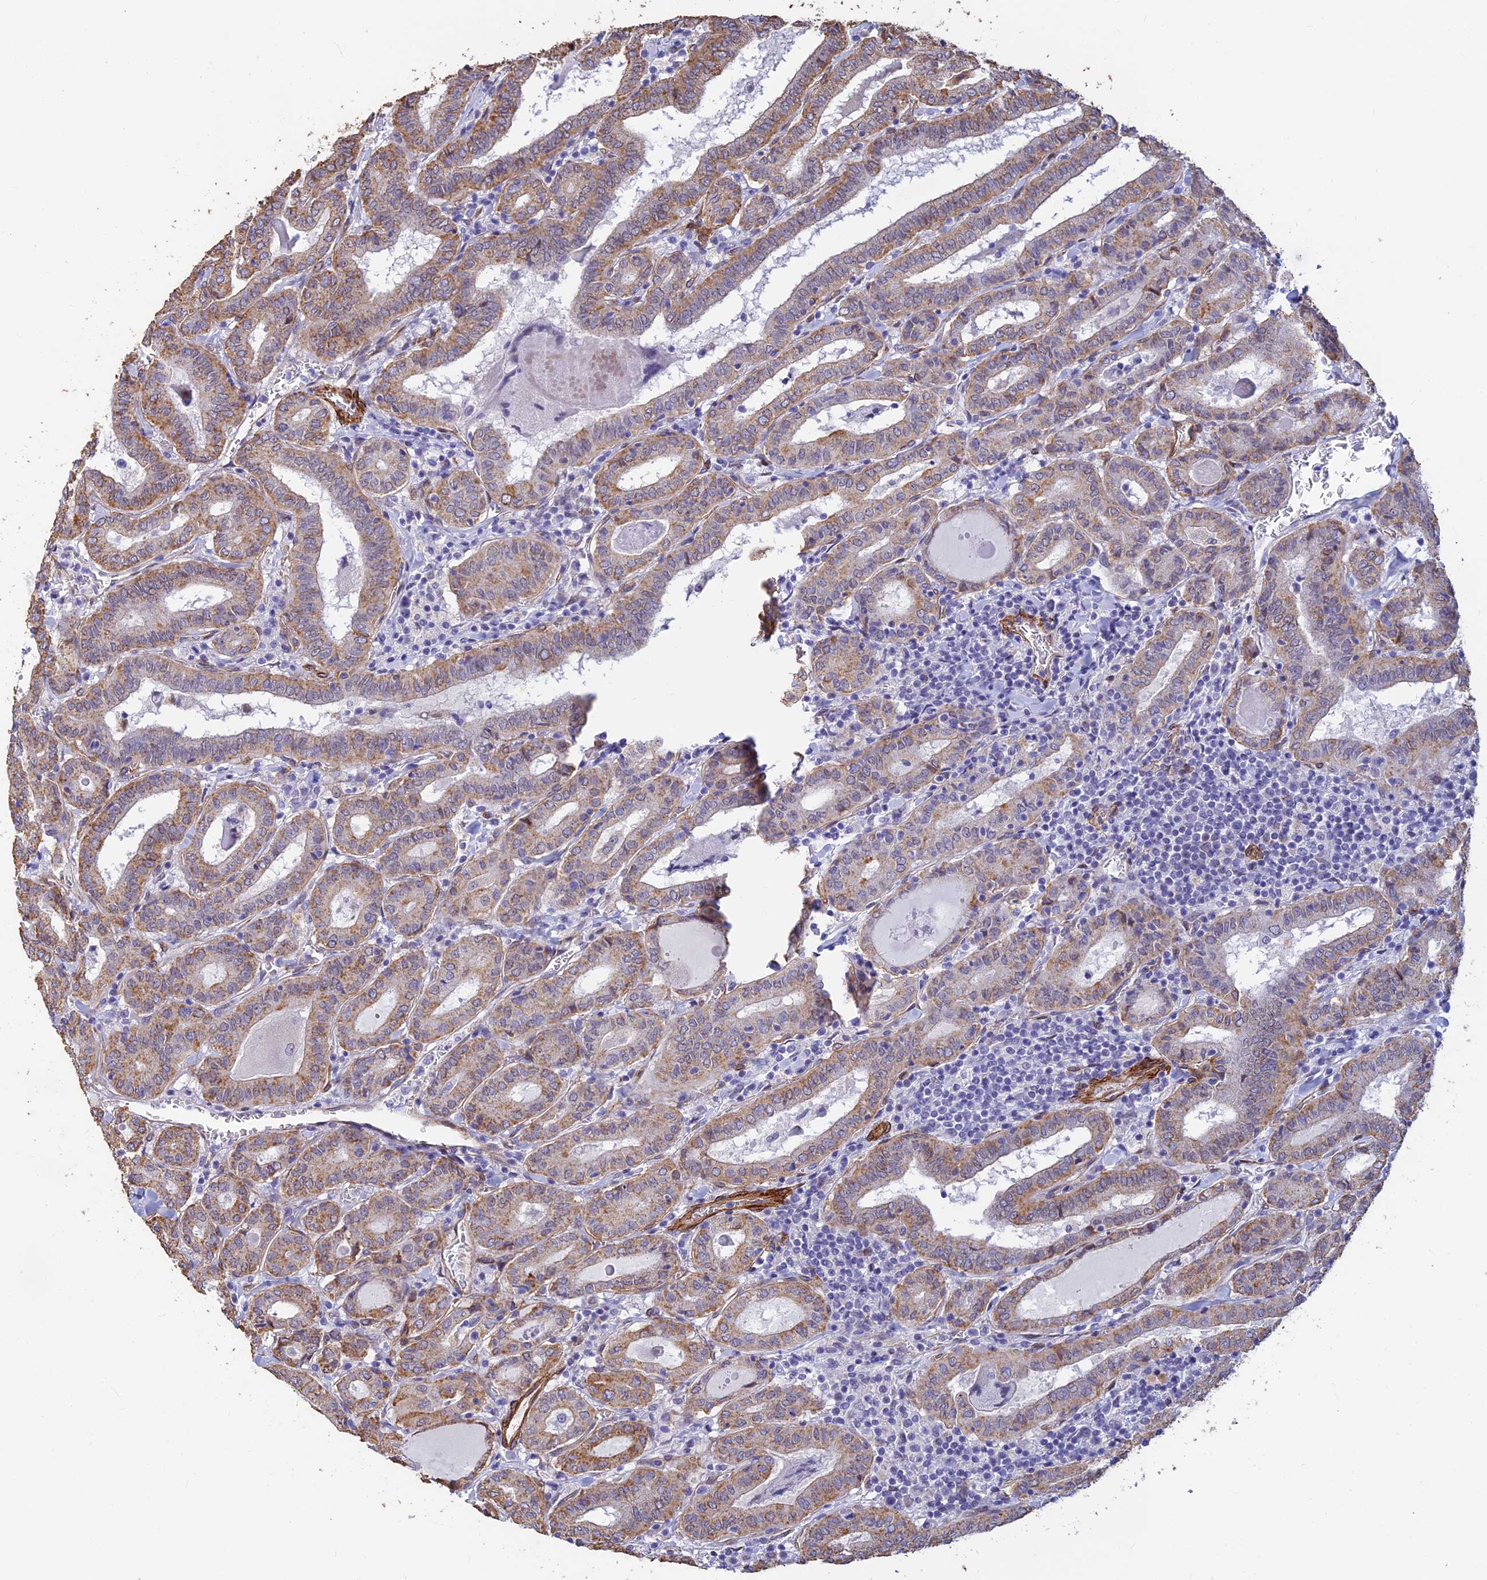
{"staining": {"intensity": "moderate", "quantity": ">75%", "location": "cytoplasmic/membranous"}, "tissue": "thyroid cancer", "cell_type": "Tumor cells", "image_type": "cancer", "snomed": [{"axis": "morphology", "description": "Papillary adenocarcinoma, NOS"}, {"axis": "topography", "description": "Thyroid gland"}], "caption": "Immunohistochemistry micrograph of human papillary adenocarcinoma (thyroid) stained for a protein (brown), which shows medium levels of moderate cytoplasmic/membranous positivity in about >75% of tumor cells.", "gene": "ALDH1L2", "patient": {"sex": "female", "age": 72}}